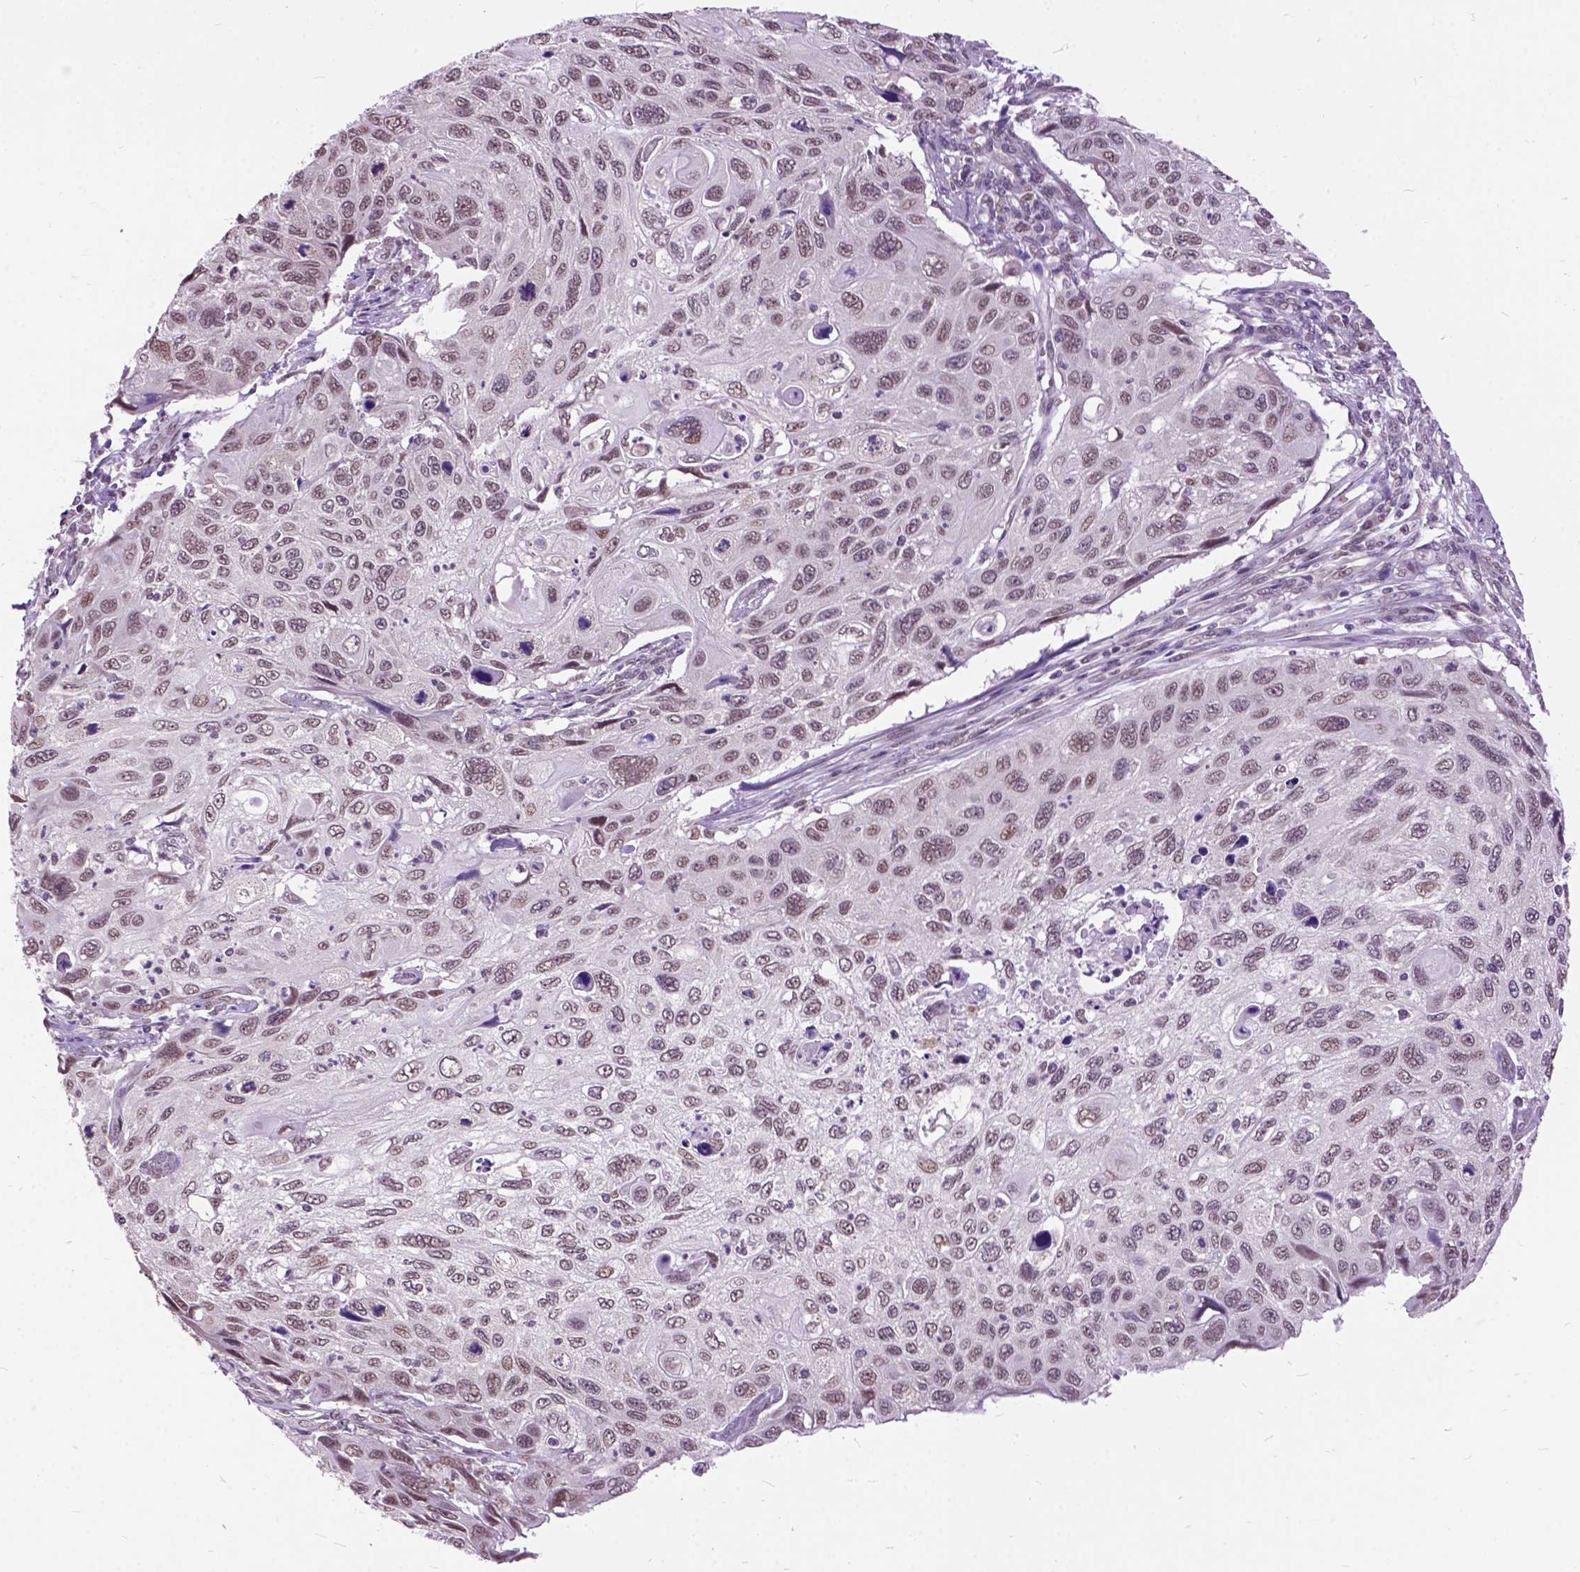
{"staining": {"intensity": "moderate", "quantity": ">75%", "location": "nuclear"}, "tissue": "cervical cancer", "cell_type": "Tumor cells", "image_type": "cancer", "snomed": [{"axis": "morphology", "description": "Squamous cell carcinoma, NOS"}, {"axis": "topography", "description": "Cervix"}], "caption": "This photomicrograph exhibits immunohistochemistry staining of human cervical cancer (squamous cell carcinoma), with medium moderate nuclear staining in approximately >75% of tumor cells.", "gene": "ORC5", "patient": {"sex": "female", "age": 70}}